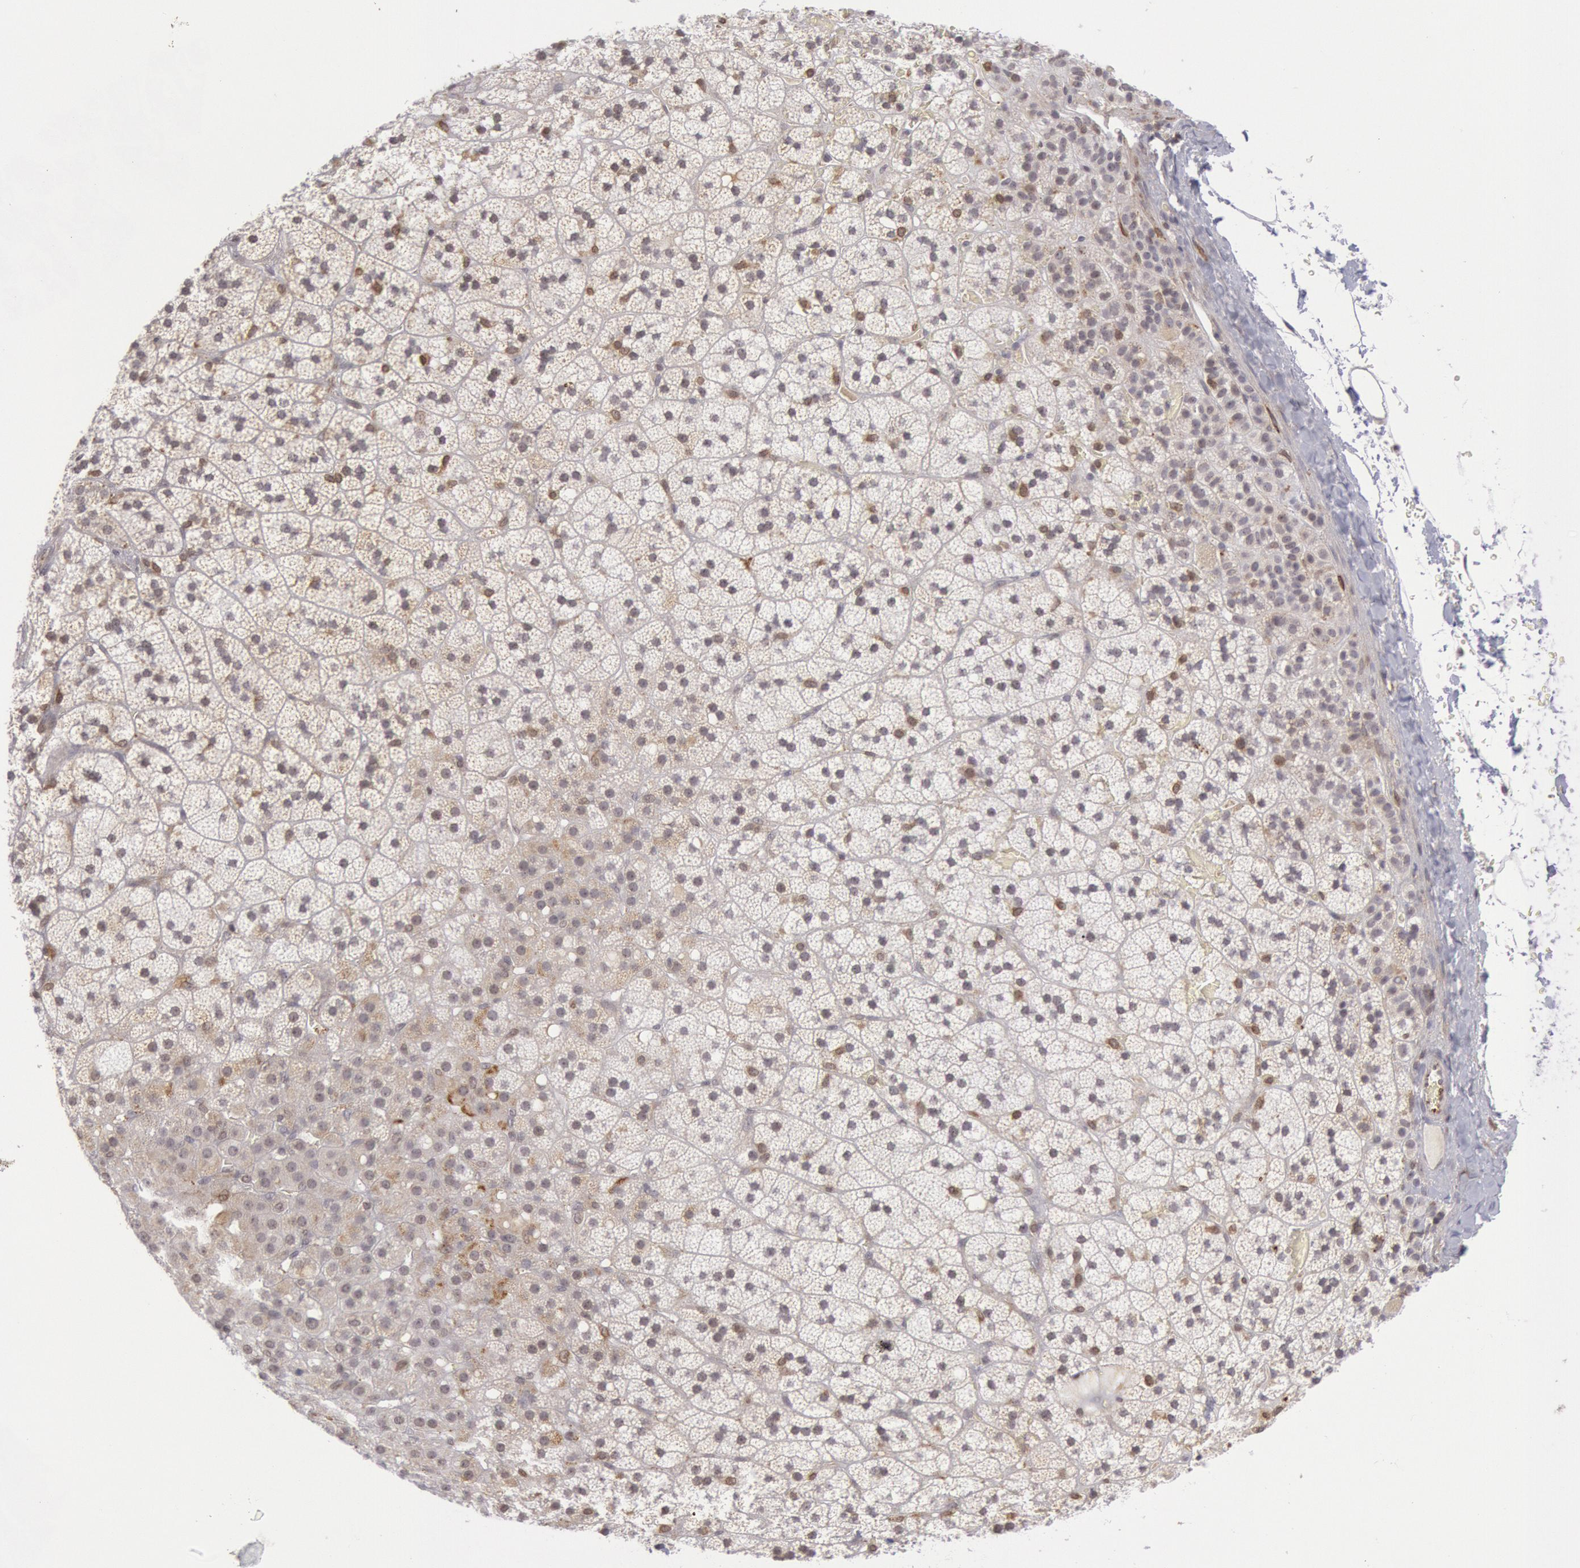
{"staining": {"intensity": "weak", "quantity": "<25%", "location": "cytoplasmic/membranous"}, "tissue": "adrenal gland", "cell_type": "Glandular cells", "image_type": "normal", "snomed": [{"axis": "morphology", "description": "Normal tissue, NOS"}, {"axis": "topography", "description": "Adrenal gland"}], "caption": "This is an immunohistochemistry photomicrograph of unremarkable adrenal gland. There is no staining in glandular cells.", "gene": "PTGS2", "patient": {"sex": "male", "age": 35}}